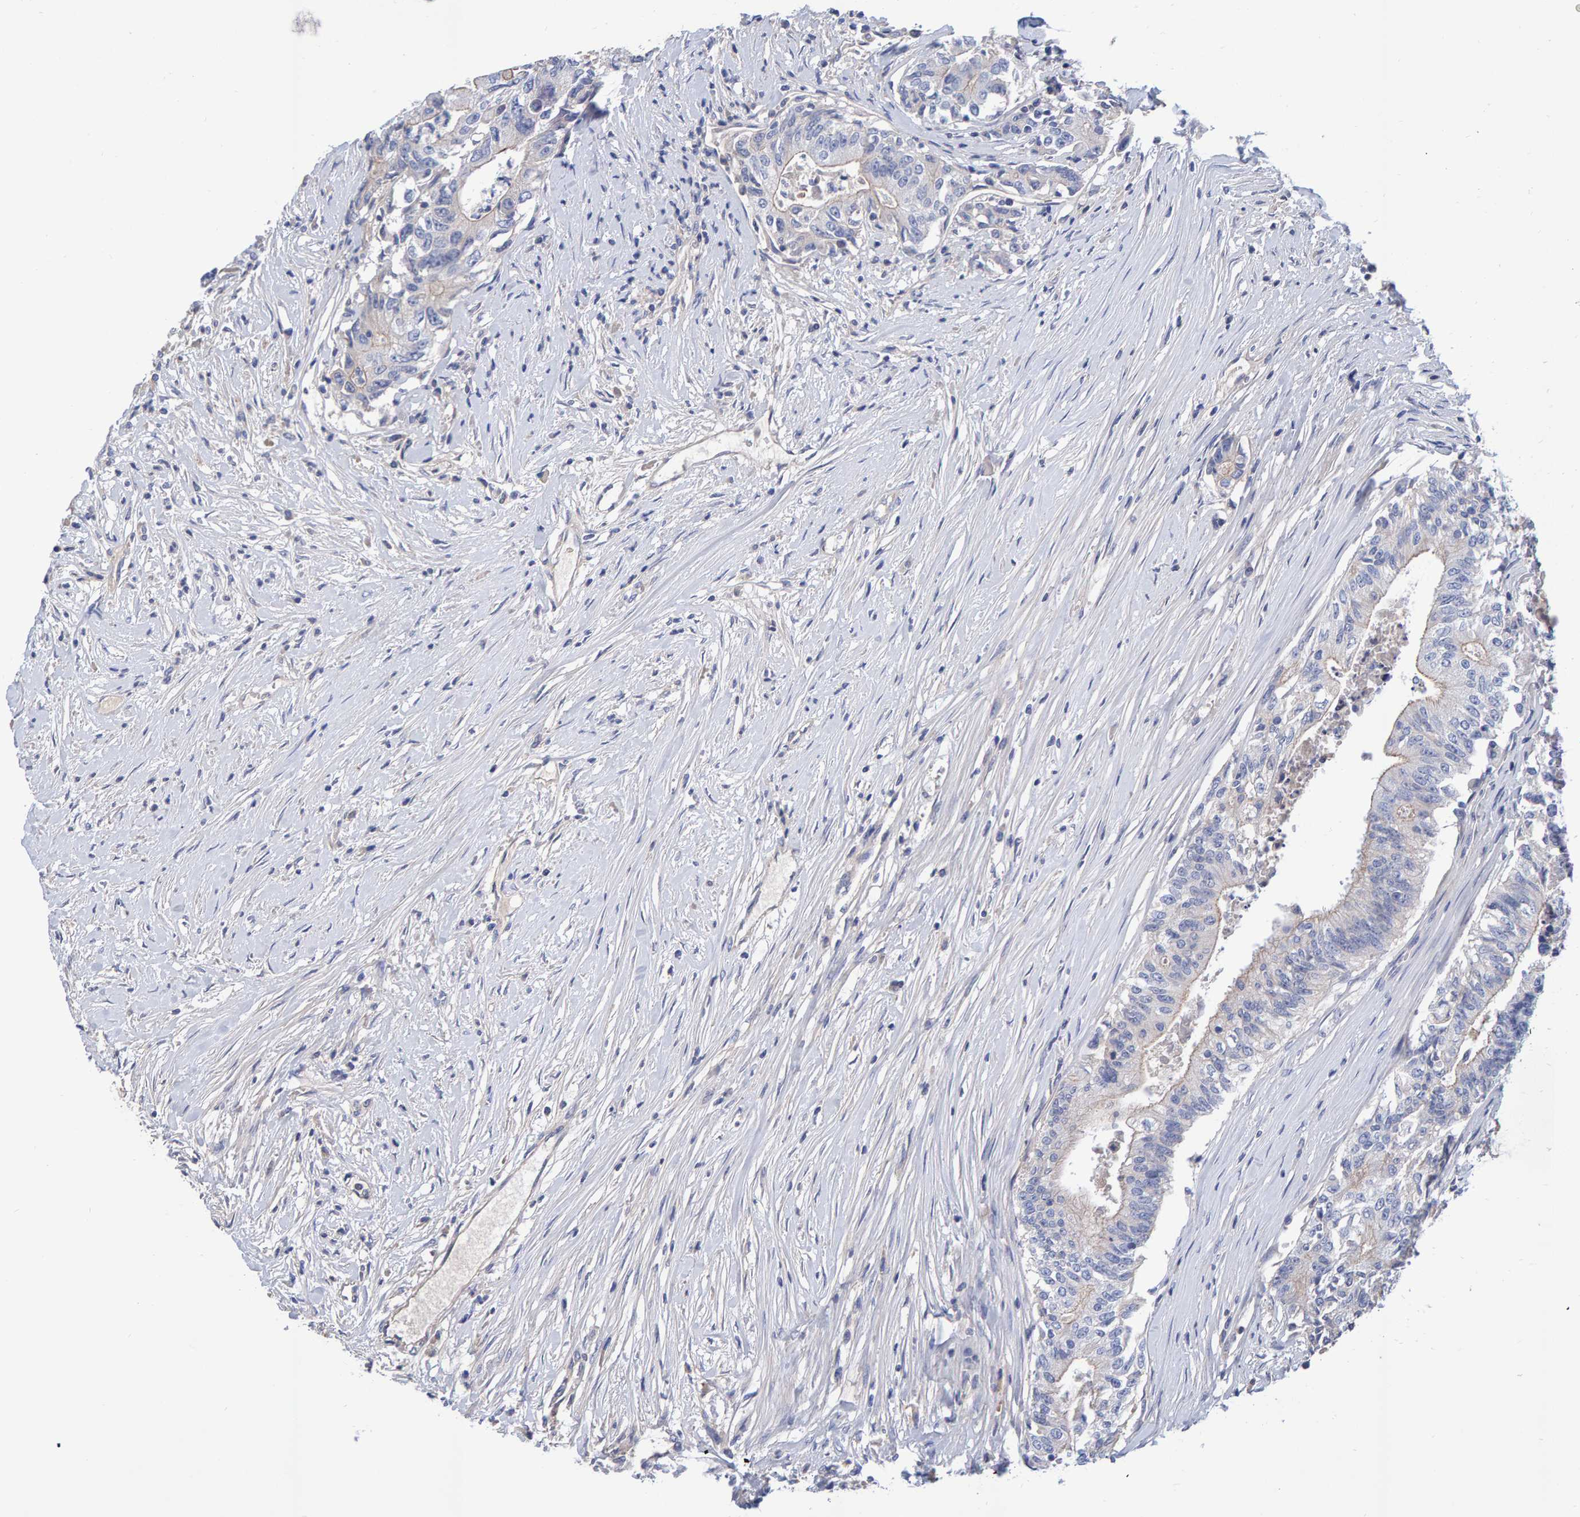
{"staining": {"intensity": "weak", "quantity": "<25%", "location": "cytoplasmic/membranous"}, "tissue": "colorectal cancer", "cell_type": "Tumor cells", "image_type": "cancer", "snomed": [{"axis": "morphology", "description": "Adenocarcinoma, NOS"}, {"axis": "topography", "description": "Colon"}], "caption": "The photomicrograph exhibits no staining of tumor cells in colorectal adenocarcinoma.", "gene": "EFR3A", "patient": {"sex": "female", "age": 77}}